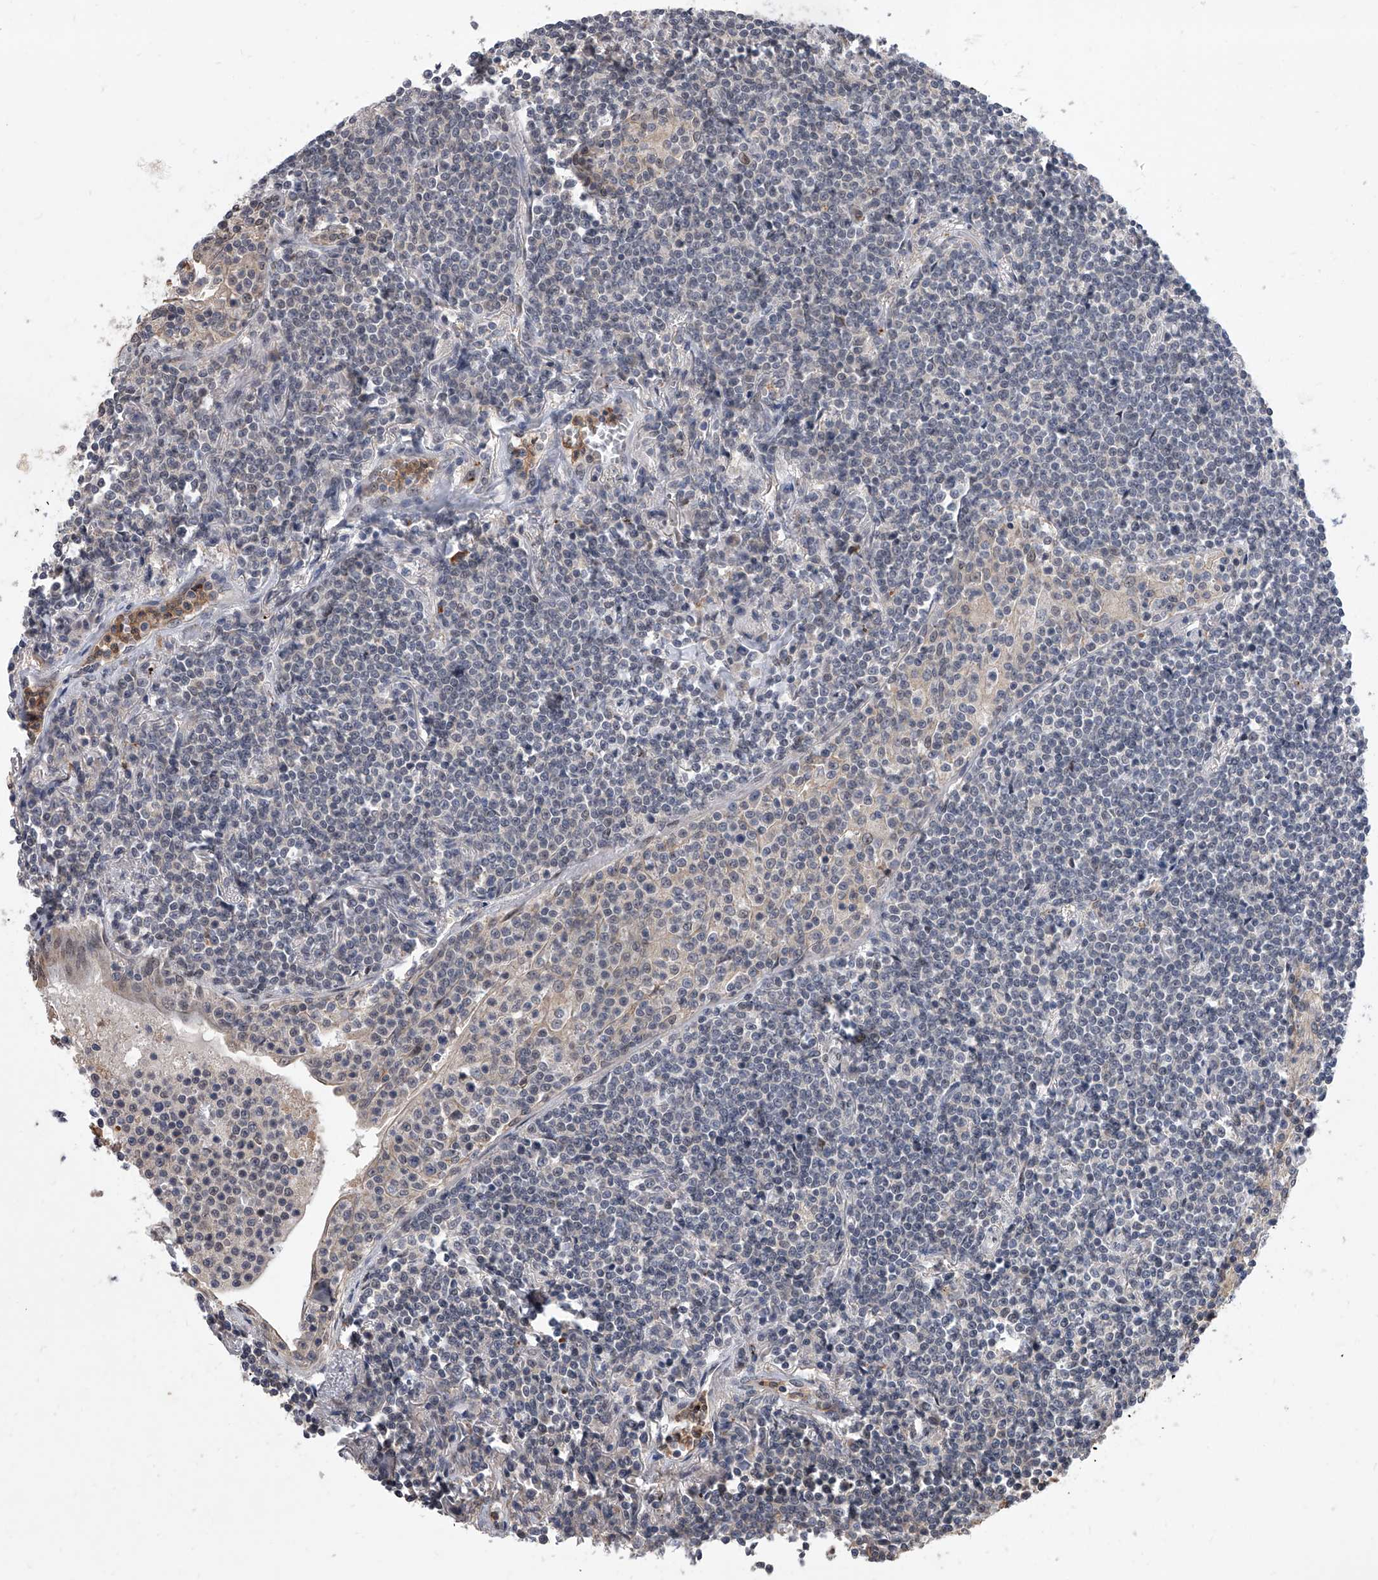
{"staining": {"intensity": "negative", "quantity": "none", "location": "none"}, "tissue": "lymphoma", "cell_type": "Tumor cells", "image_type": "cancer", "snomed": [{"axis": "morphology", "description": "Malignant lymphoma, non-Hodgkin's type, Low grade"}, {"axis": "topography", "description": "Lung"}], "caption": "This is an immunohistochemistry photomicrograph of lymphoma. There is no expression in tumor cells.", "gene": "BHLHE23", "patient": {"sex": "female", "age": 71}}